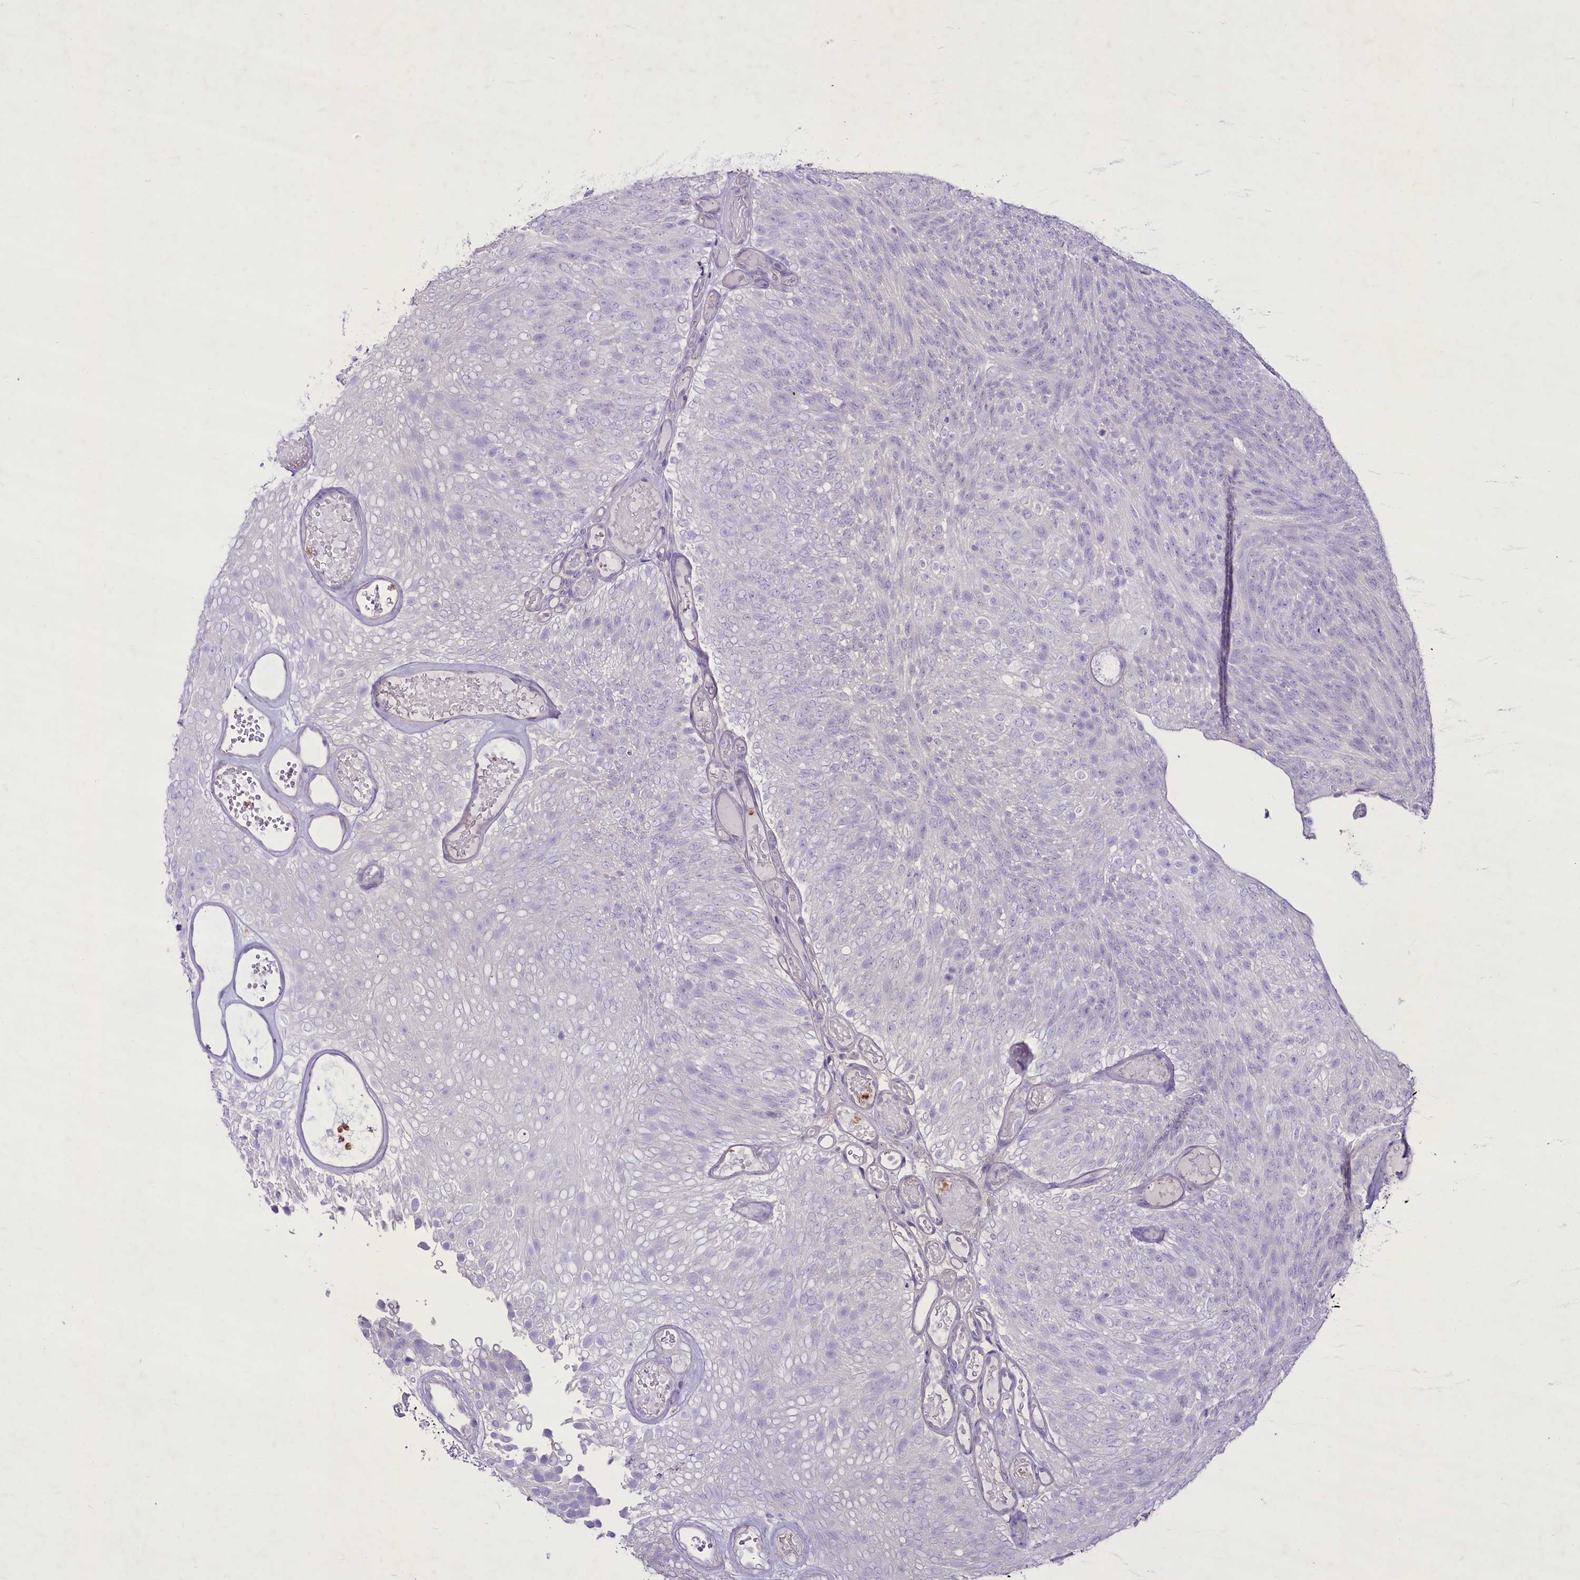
{"staining": {"intensity": "negative", "quantity": "none", "location": "none"}, "tissue": "urothelial cancer", "cell_type": "Tumor cells", "image_type": "cancer", "snomed": [{"axis": "morphology", "description": "Urothelial carcinoma, Low grade"}, {"axis": "topography", "description": "Urinary bladder"}], "caption": "The photomicrograph exhibits no significant staining in tumor cells of urothelial carcinoma (low-grade).", "gene": "FAM209B", "patient": {"sex": "male", "age": 78}}